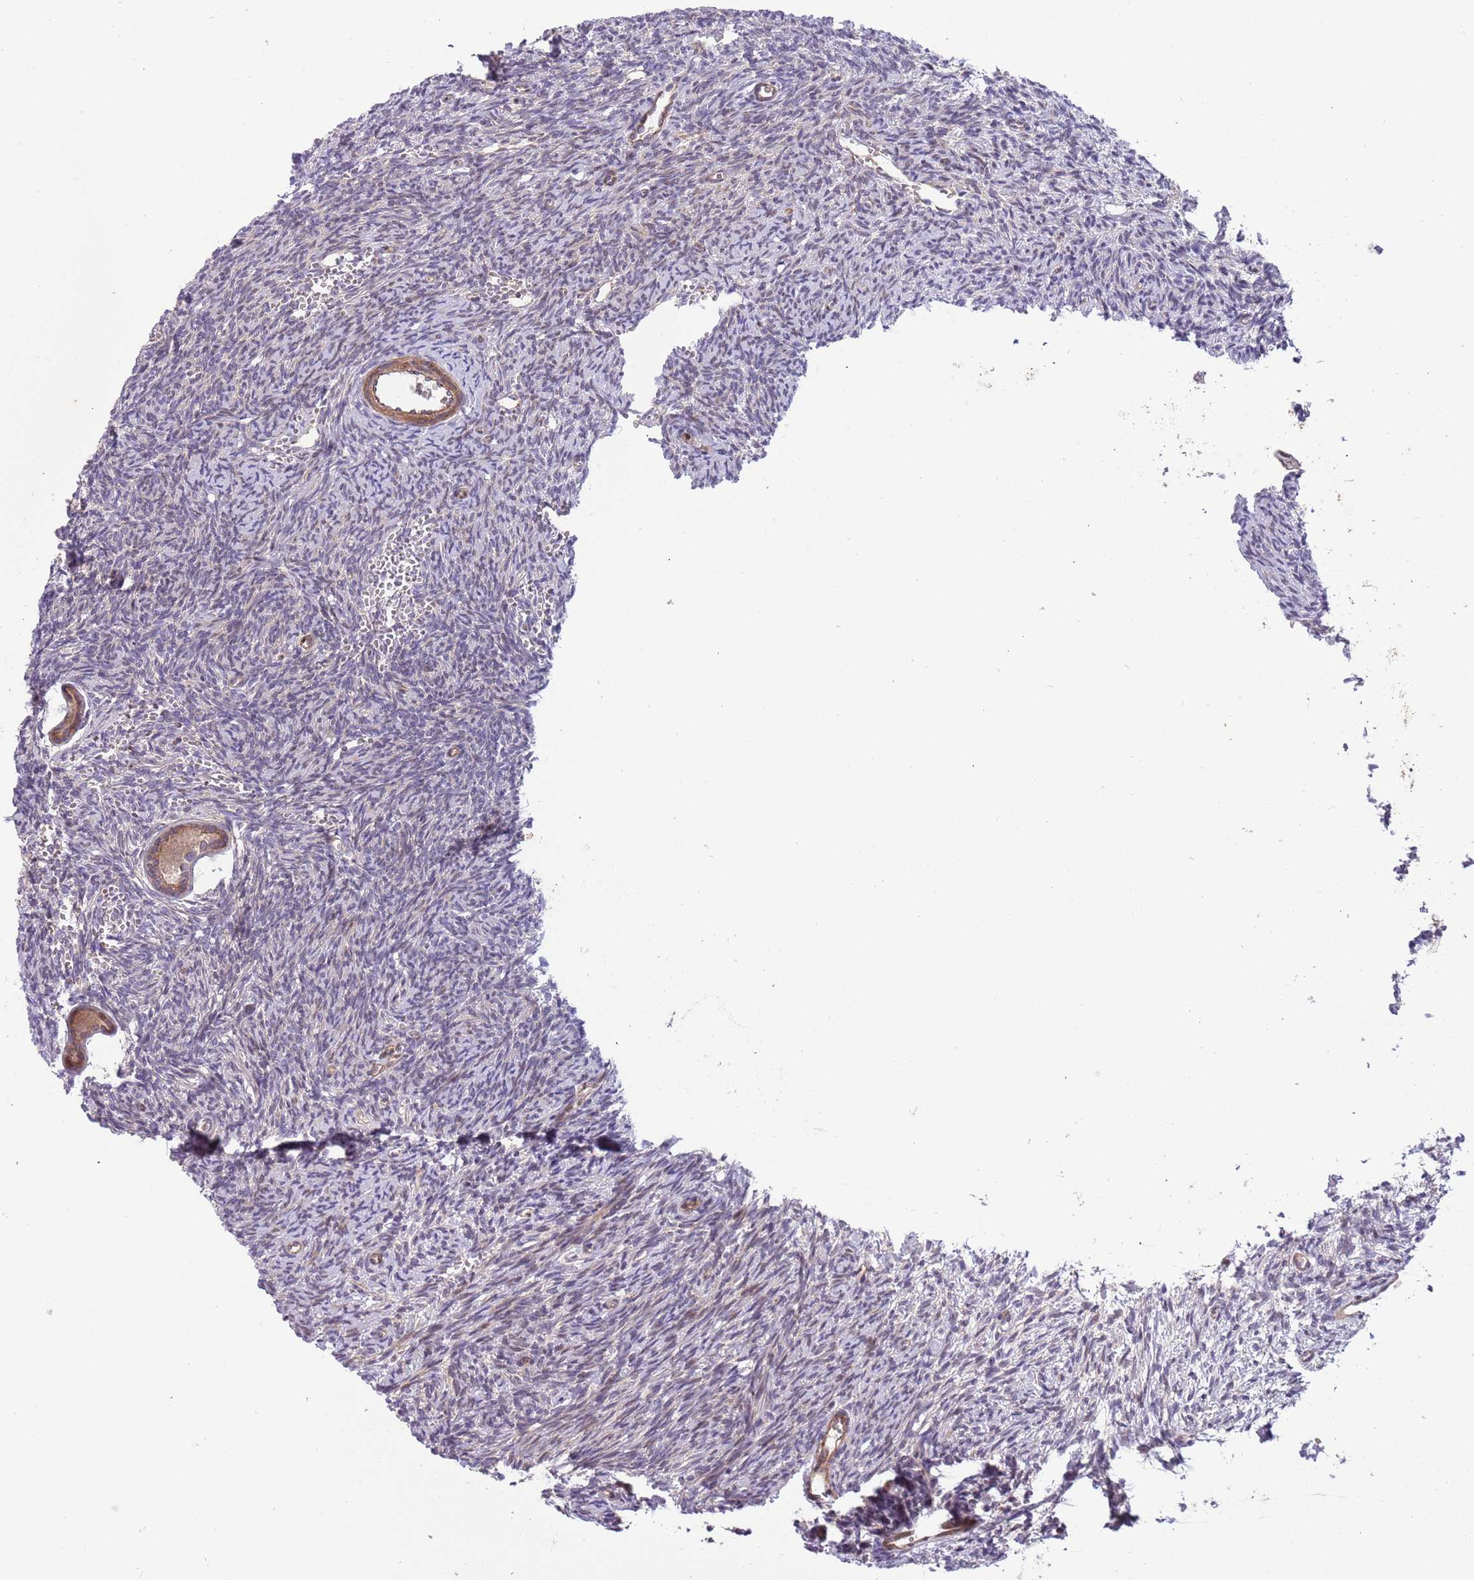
{"staining": {"intensity": "moderate", "quantity": ">75%", "location": "cytoplasmic/membranous"}, "tissue": "ovary", "cell_type": "Follicle cells", "image_type": "normal", "snomed": [{"axis": "morphology", "description": "Normal tissue, NOS"}, {"axis": "topography", "description": "Ovary"}], "caption": "Immunohistochemistry staining of unremarkable ovary, which reveals medium levels of moderate cytoplasmic/membranous staining in about >75% of follicle cells indicating moderate cytoplasmic/membranous protein staining. The staining was performed using DAB (3,3'-diaminobenzidine) (brown) for protein detection and nuclei were counterstained in hematoxylin (blue).", "gene": "ITGB6", "patient": {"sex": "female", "age": 39}}